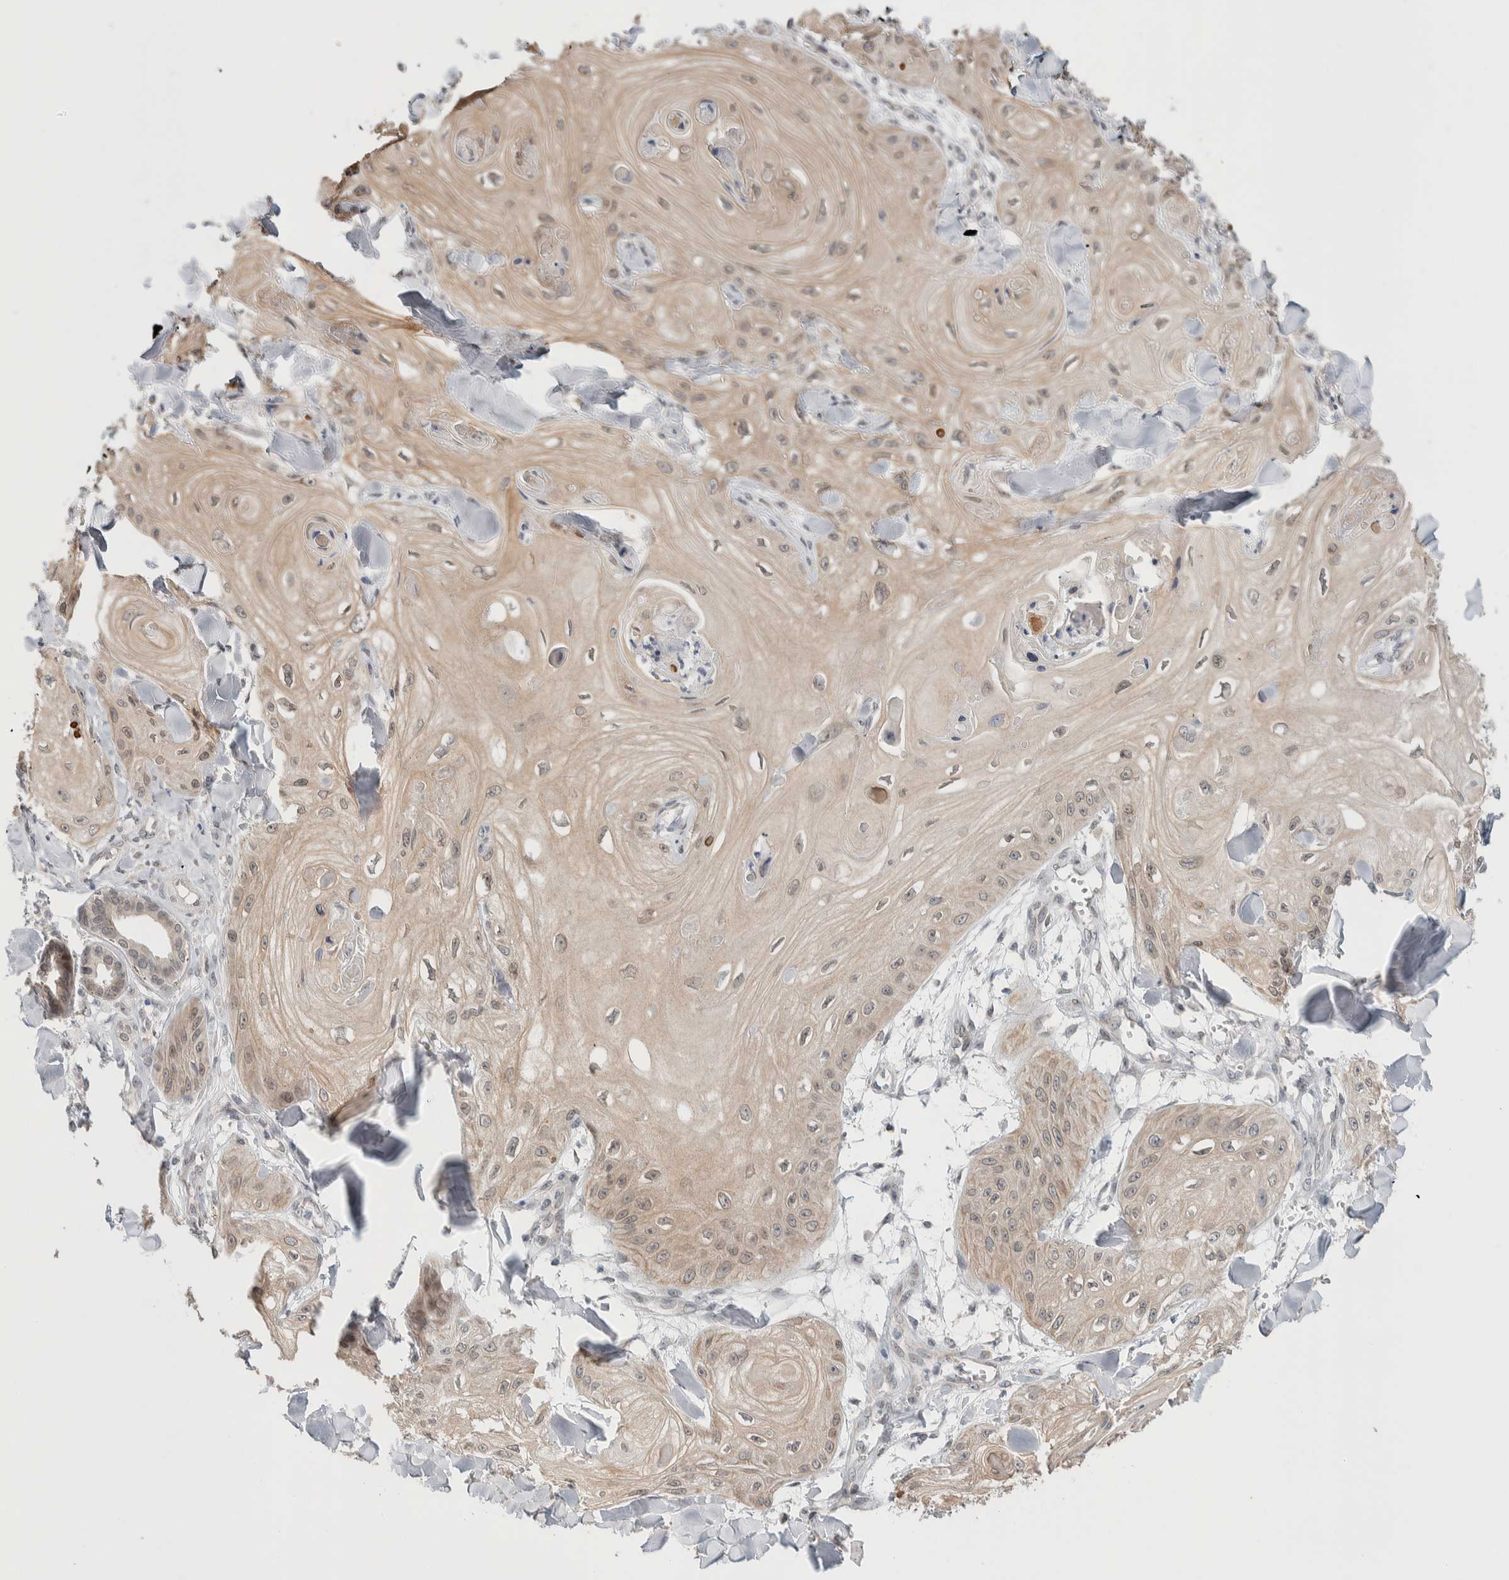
{"staining": {"intensity": "weak", "quantity": ">75%", "location": "cytoplasmic/membranous,nuclear"}, "tissue": "skin cancer", "cell_type": "Tumor cells", "image_type": "cancer", "snomed": [{"axis": "morphology", "description": "Squamous cell carcinoma, NOS"}, {"axis": "topography", "description": "Skin"}], "caption": "Protein staining of skin squamous cell carcinoma tissue reveals weak cytoplasmic/membranous and nuclear expression in approximately >75% of tumor cells.", "gene": "CRAT", "patient": {"sex": "male", "age": 74}}